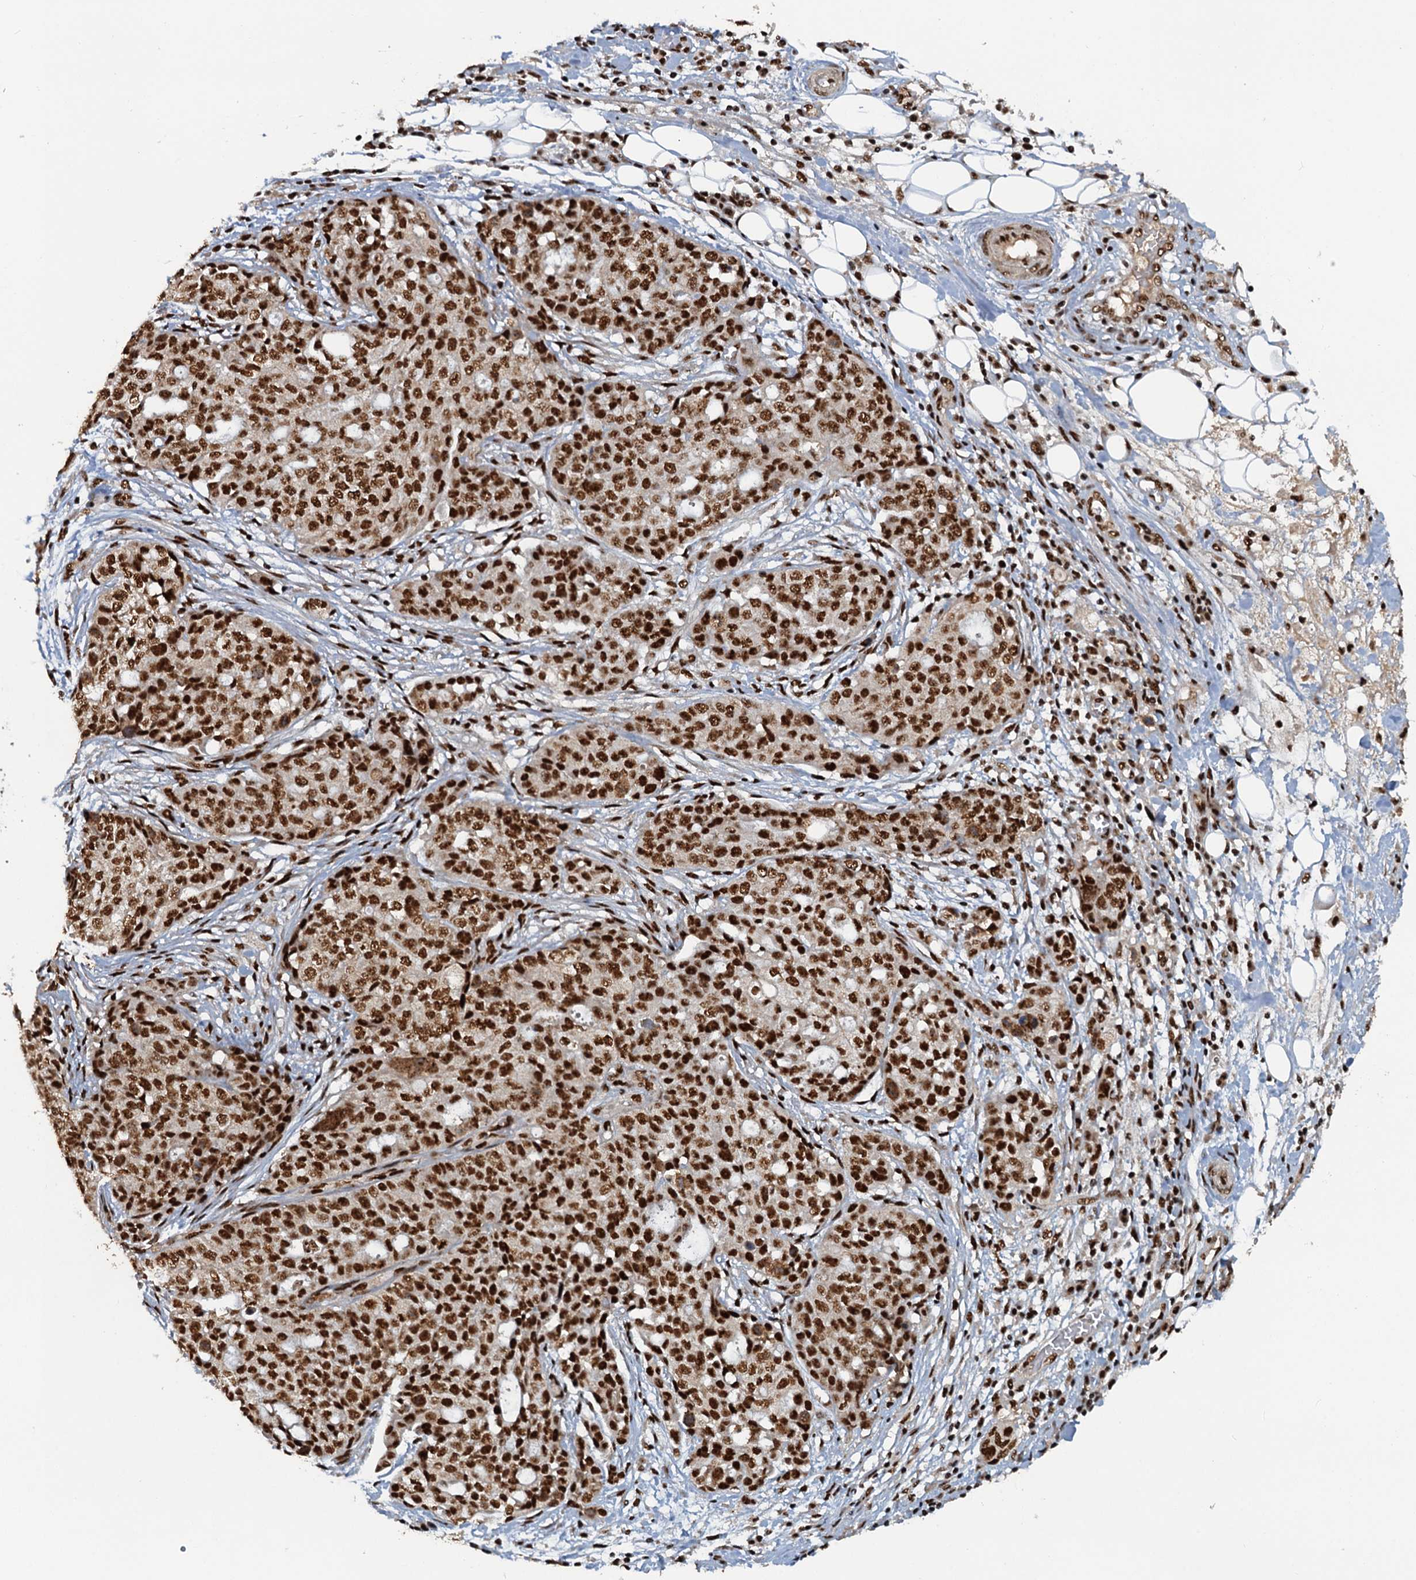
{"staining": {"intensity": "strong", "quantity": ">75%", "location": "nuclear"}, "tissue": "ovarian cancer", "cell_type": "Tumor cells", "image_type": "cancer", "snomed": [{"axis": "morphology", "description": "Cystadenocarcinoma, serous, NOS"}, {"axis": "topography", "description": "Soft tissue"}, {"axis": "topography", "description": "Ovary"}], "caption": "Ovarian cancer (serous cystadenocarcinoma) was stained to show a protein in brown. There is high levels of strong nuclear staining in approximately >75% of tumor cells. (DAB IHC with brightfield microscopy, high magnification).", "gene": "ZC3H18", "patient": {"sex": "female", "age": 57}}